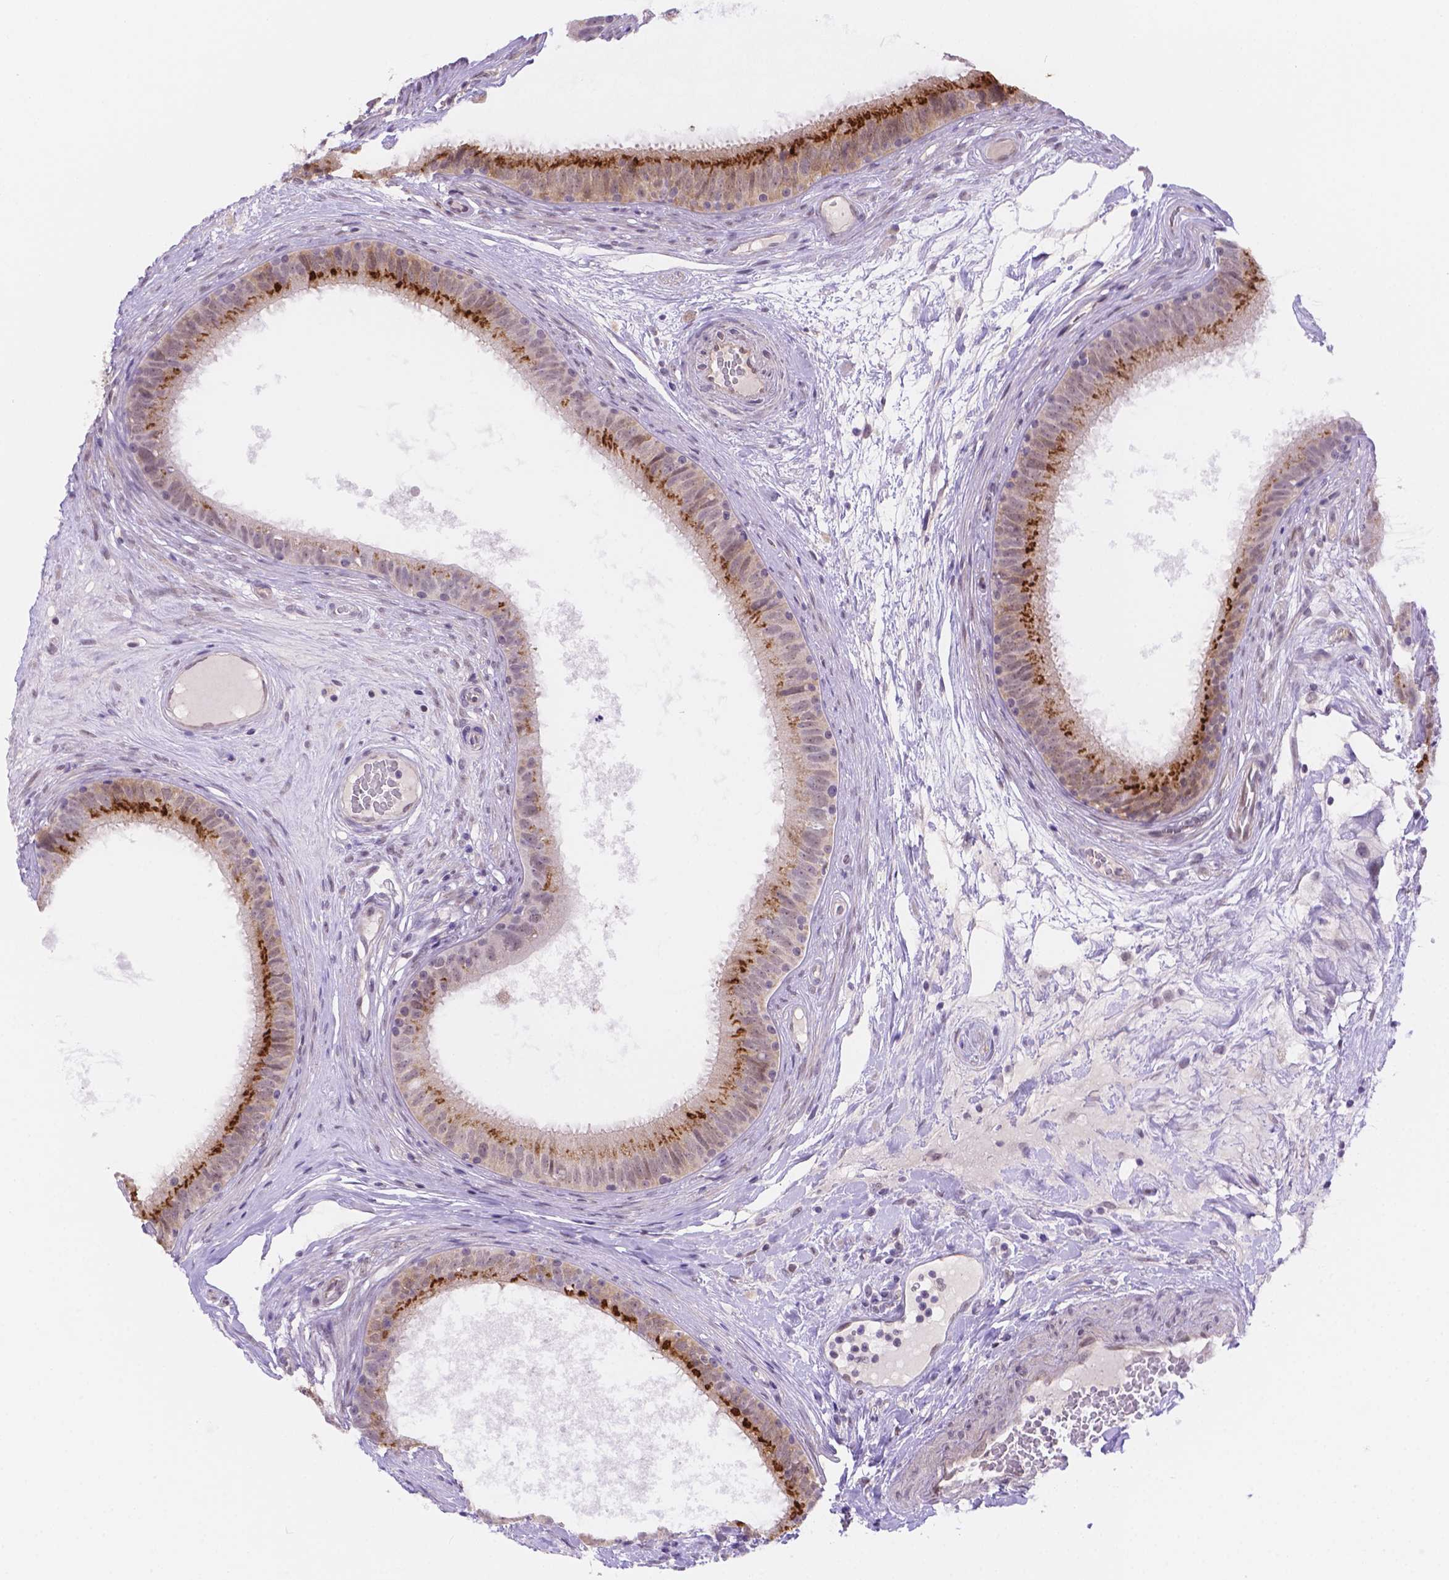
{"staining": {"intensity": "strong", "quantity": "25%-75%", "location": "cytoplasmic/membranous"}, "tissue": "epididymis", "cell_type": "Glandular cells", "image_type": "normal", "snomed": [{"axis": "morphology", "description": "Normal tissue, NOS"}, {"axis": "topography", "description": "Epididymis"}], "caption": "Approximately 25%-75% of glandular cells in unremarkable epididymis display strong cytoplasmic/membranous protein expression as visualized by brown immunohistochemical staining.", "gene": "NXPE2", "patient": {"sex": "male", "age": 59}}